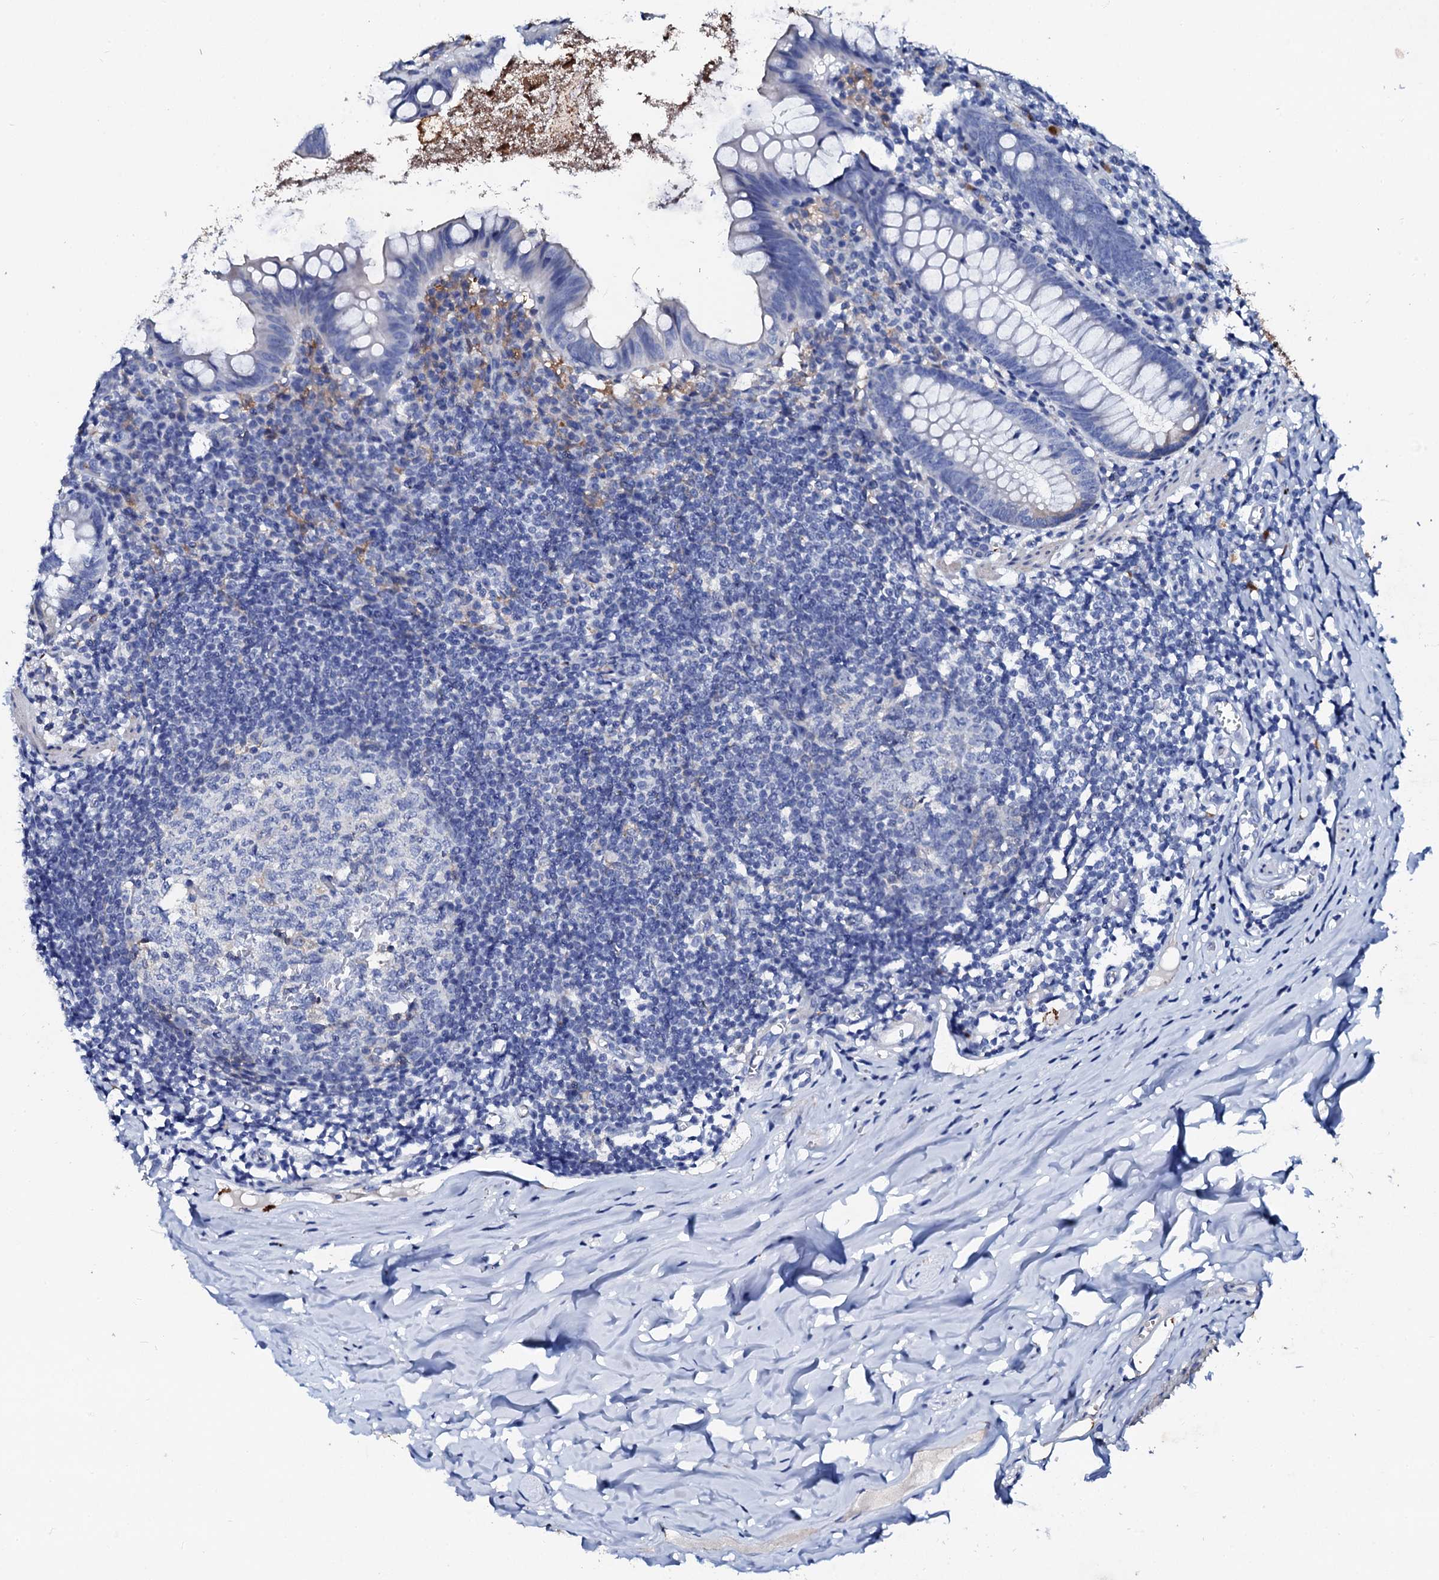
{"staining": {"intensity": "negative", "quantity": "none", "location": "none"}, "tissue": "appendix", "cell_type": "Glandular cells", "image_type": "normal", "snomed": [{"axis": "morphology", "description": "Normal tissue, NOS"}, {"axis": "topography", "description": "Appendix"}], "caption": "Immunohistochemical staining of normal appendix displays no significant staining in glandular cells. Brightfield microscopy of immunohistochemistry (IHC) stained with DAB (3,3'-diaminobenzidine) (brown) and hematoxylin (blue), captured at high magnification.", "gene": "GLB1L3", "patient": {"sex": "female", "age": 51}}